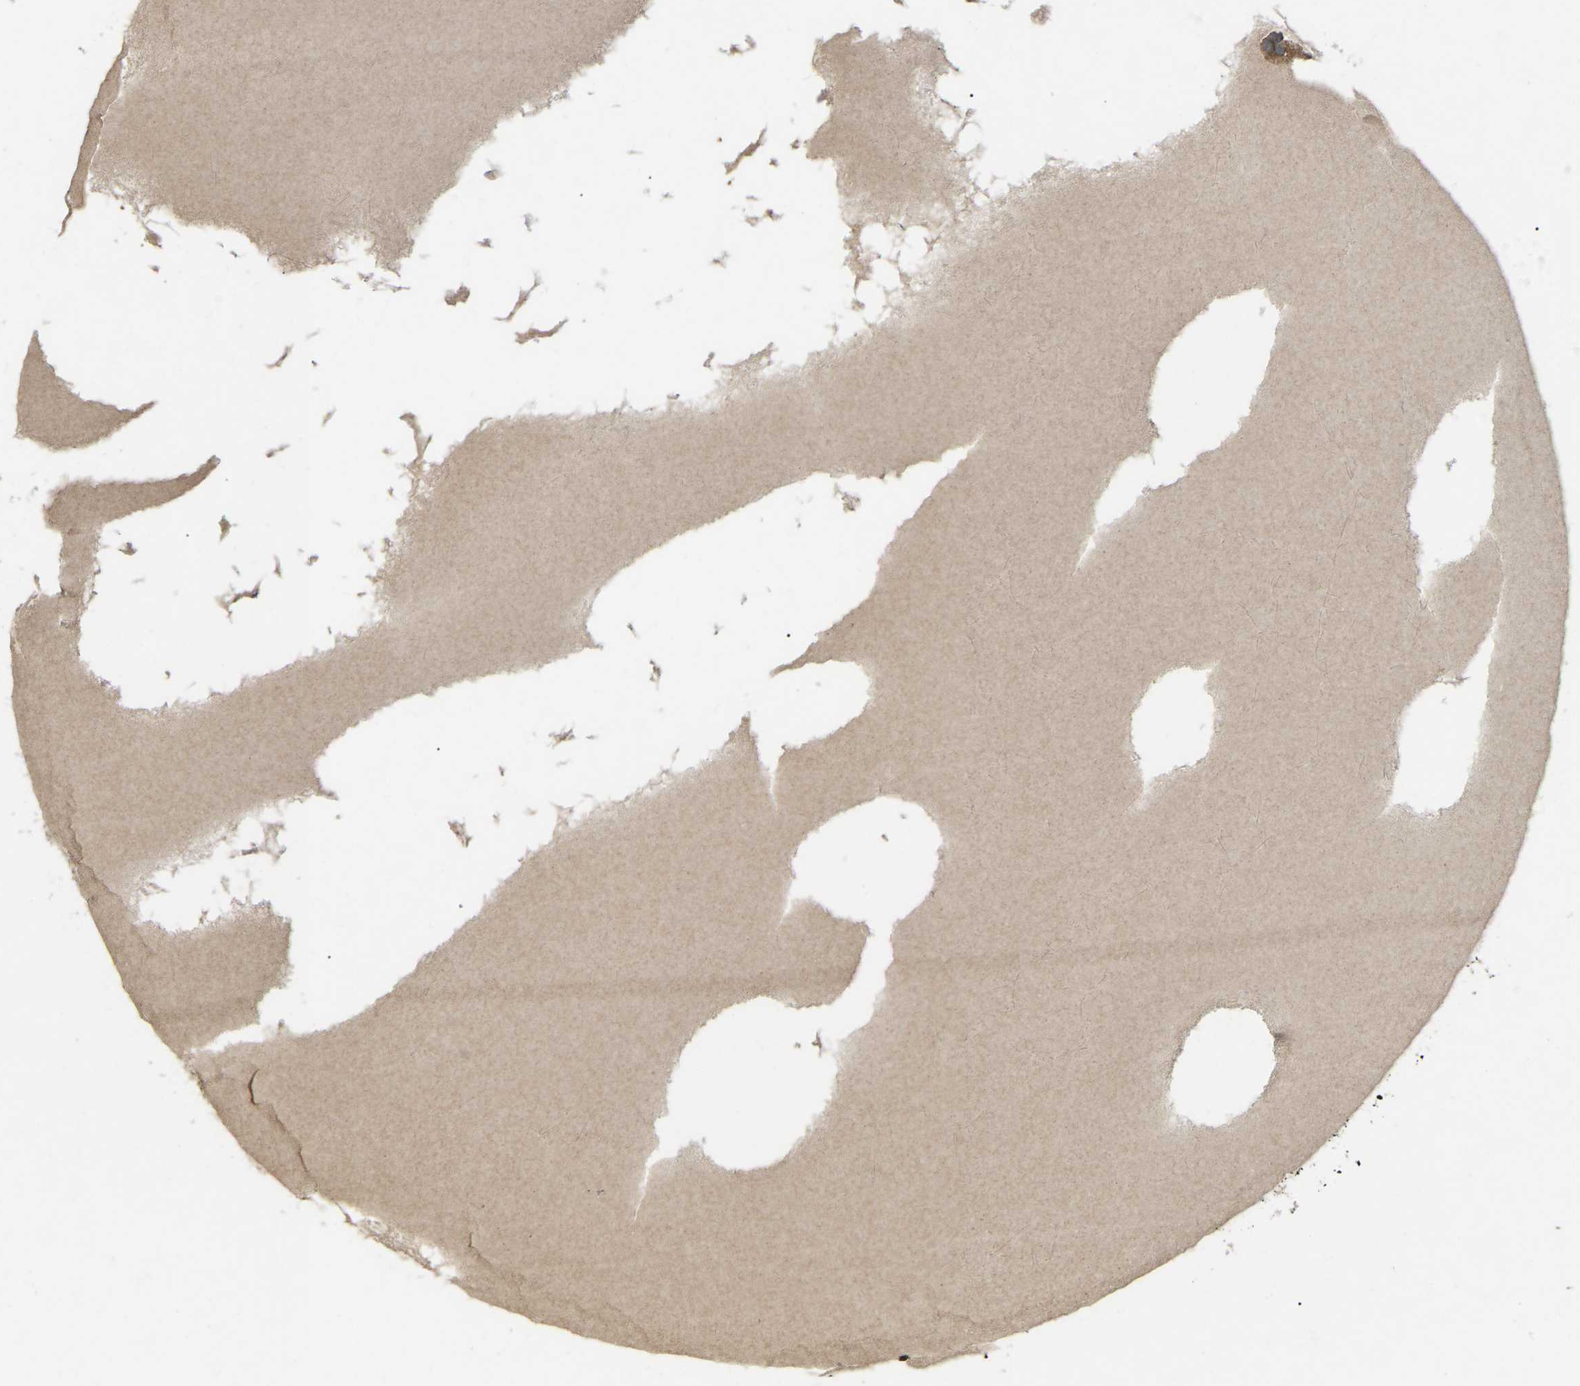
{"staining": {"intensity": "moderate", "quantity": ">75%", "location": "cytoplasmic/membranous"}, "tissue": "testis cancer", "cell_type": "Tumor cells", "image_type": "cancer", "snomed": [{"axis": "morphology", "description": "Seminoma, NOS"}, {"axis": "topography", "description": "Testis"}], "caption": "Immunohistochemistry (IHC) of human testis cancer (seminoma) shows medium levels of moderate cytoplasmic/membranous positivity in about >75% of tumor cells.", "gene": "KIAA1549", "patient": {"sex": "male", "age": 71}}